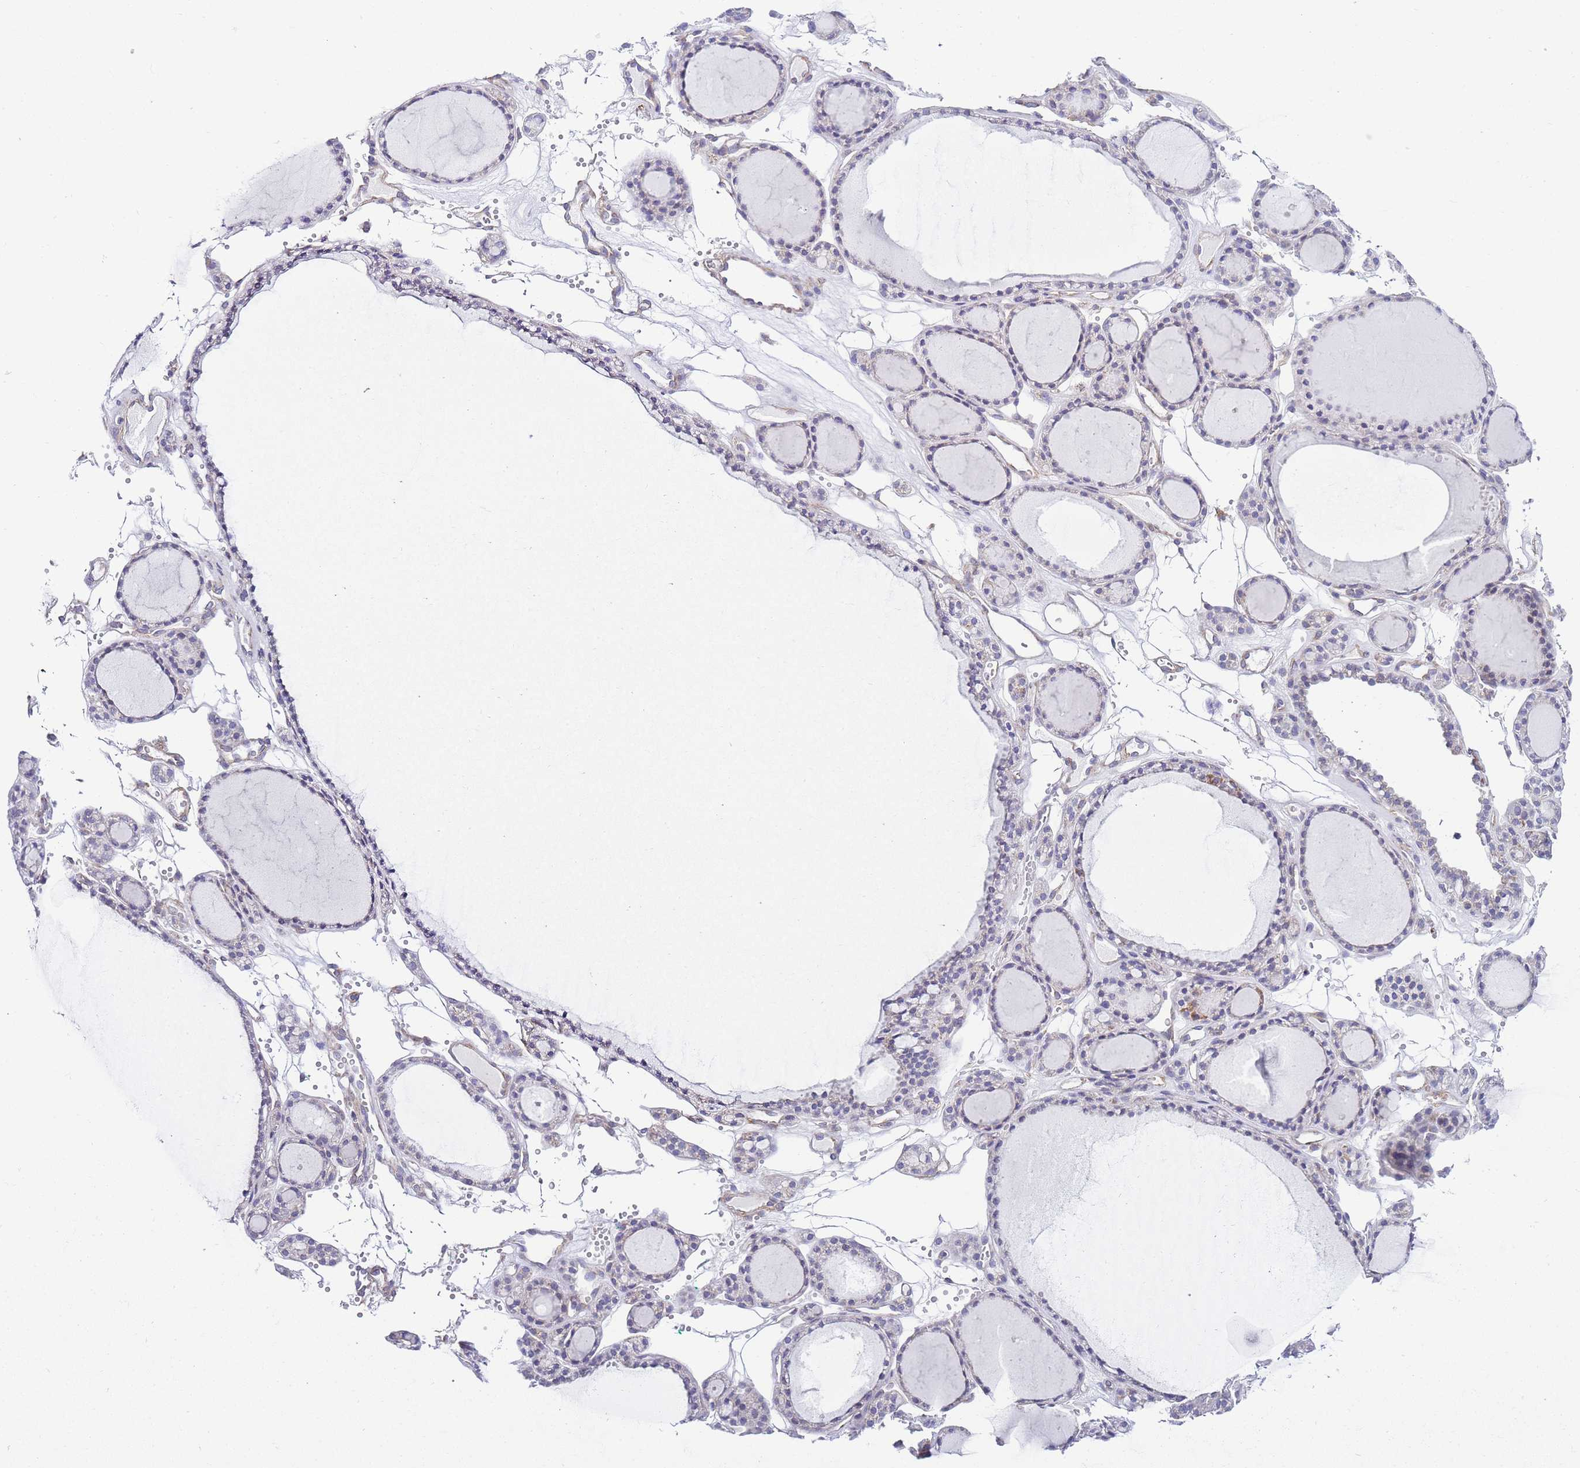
{"staining": {"intensity": "moderate", "quantity": "<25%", "location": "cytoplasmic/membranous"}, "tissue": "thyroid gland", "cell_type": "Glandular cells", "image_type": "normal", "snomed": [{"axis": "morphology", "description": "Normal tissue, NOS"}, {"axis": "topography", "description": "Thyroid gland"}], "caption": "Protein staining reveals moderate cytoplasmic/membranous staining in approximately <25% of glandular cells in unremarkable thyroid gland.", "gene": "PDCD7", "patient": {"sex": "female", "age": 28}}